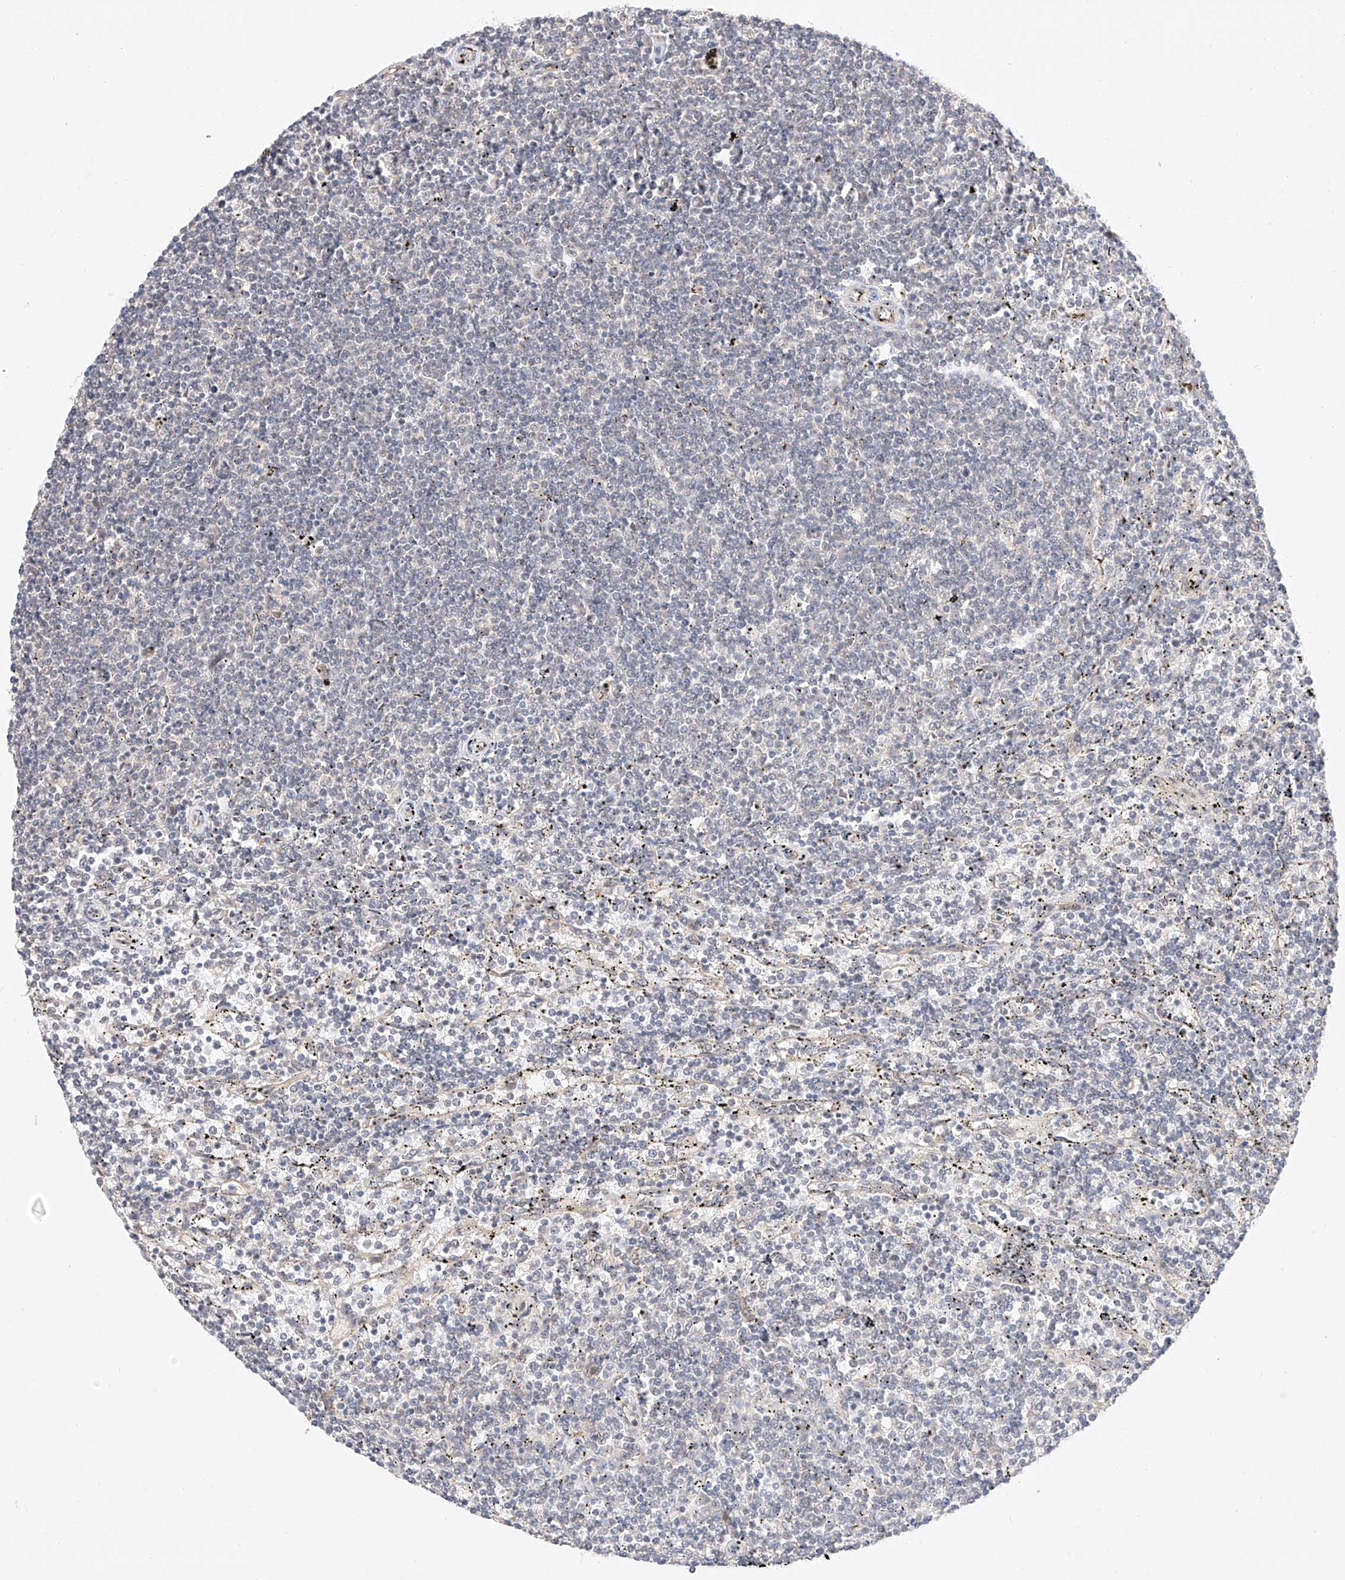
{"staining": {"intensity": "negative", "quantity": "none", "location": "none"}, "tissue": "lymphoma", "cell_type": "Tumor cells", "image_type": "cancer", "snomed": [{"axis": "morphology", "description": "Malignant lymphoma, non-Hodgkin's type, Low grade"}, {"axis": "topography", "description": "Spleen"}], "caption": "IHC of human lymphoma shows no staining in tumor cells.", "gene": "IL22RA2", "patient": {"sex": "female", "age": 50}}